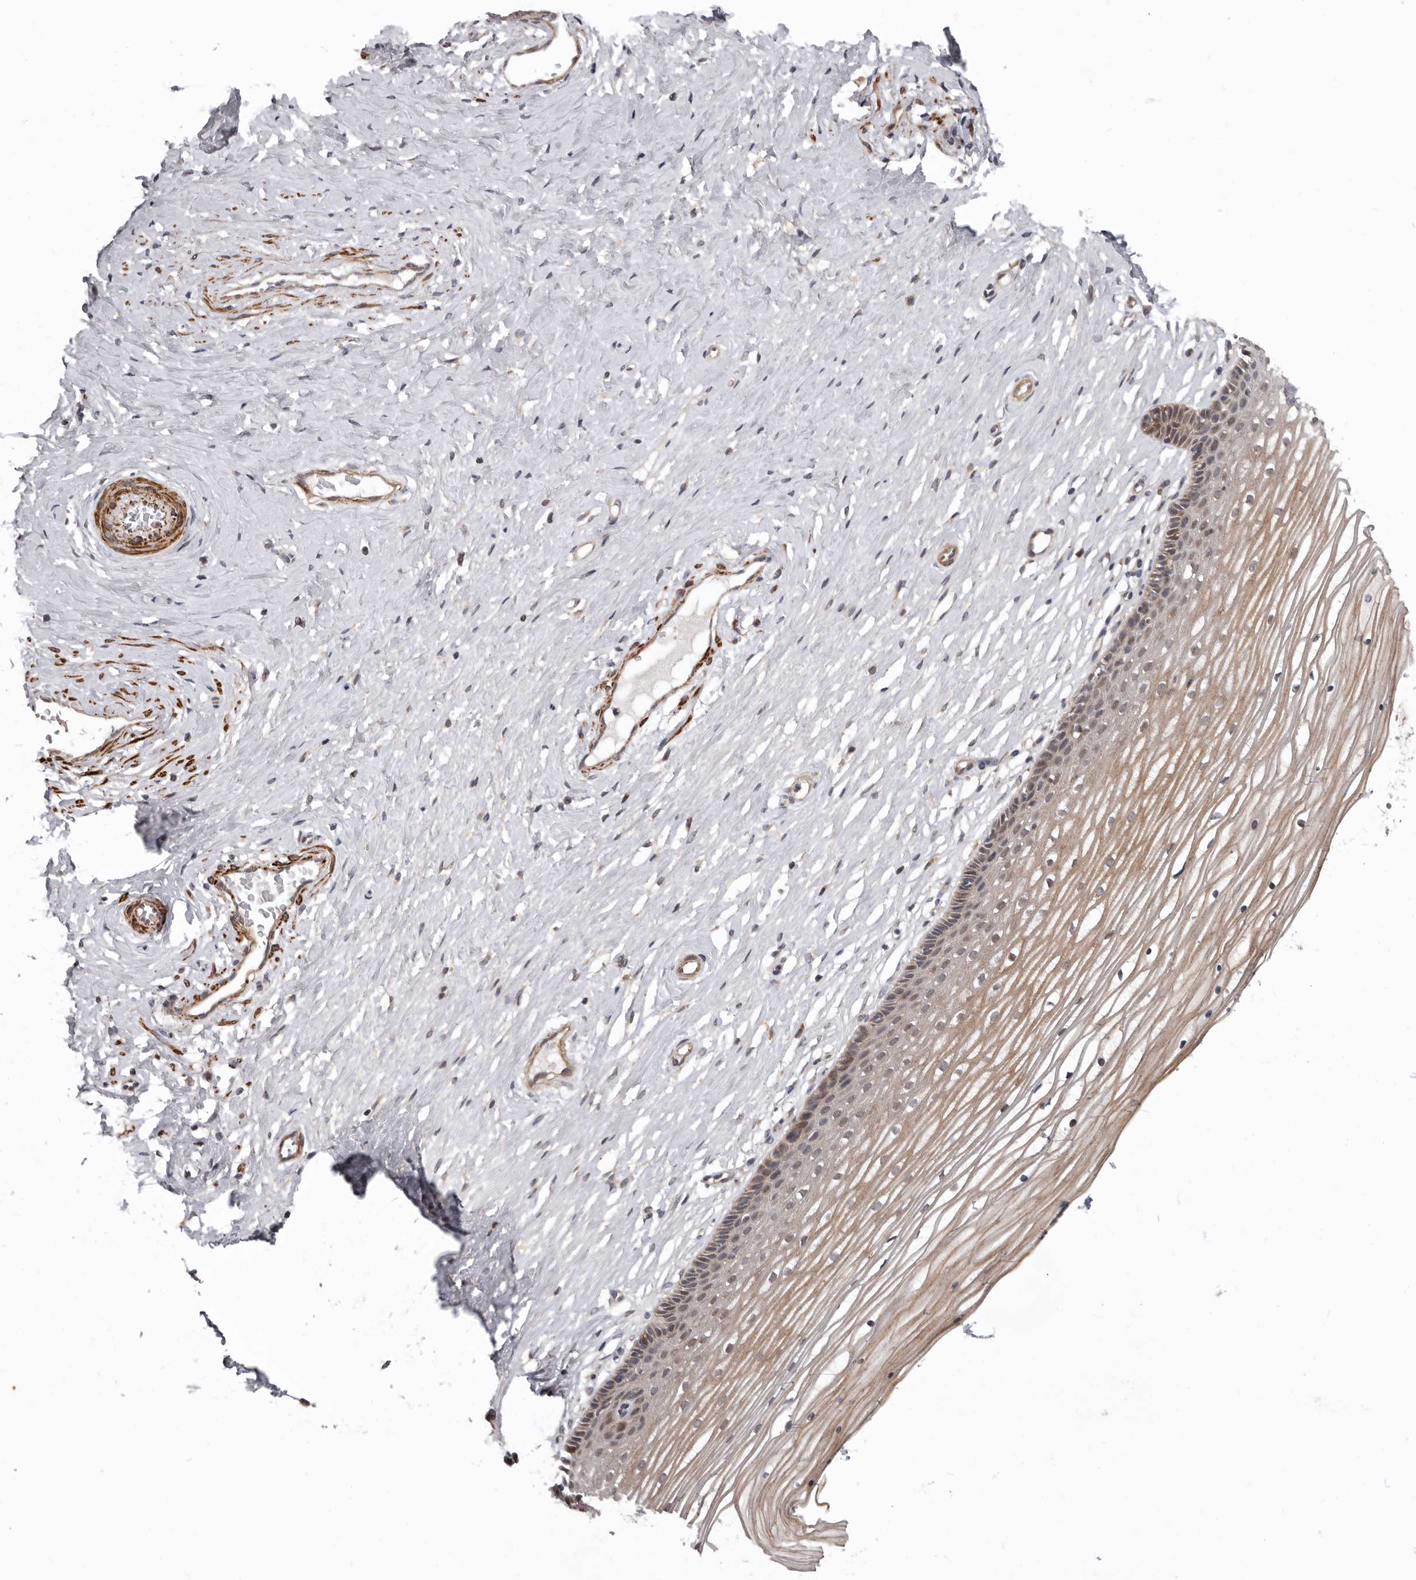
{"staining": {"intensity": "moderate", "quantity": "25%-75%", "location": "cytoplasmic/membranous,nuclear"}, "tissue": "vagina", "cell_type": "Squamous epithelial cells", "image_type": "normal", "snomed": [{"axis": "morphology", "description": "Normal tissue, NOS"}, {"axis": "topography", "description": "Vagina"}, {"axis": "topography", "description": "Cervix"}], "caption": "This image displays immunohistochemistry (IHC) staining of benign human vagina, with medium moderate cytoplasmic/membranous,nuclear staining in about 25%-75% of squamous epithelial cells.", "gene": "FGFR4", "patient": {"sex": "female", "age": 40}}